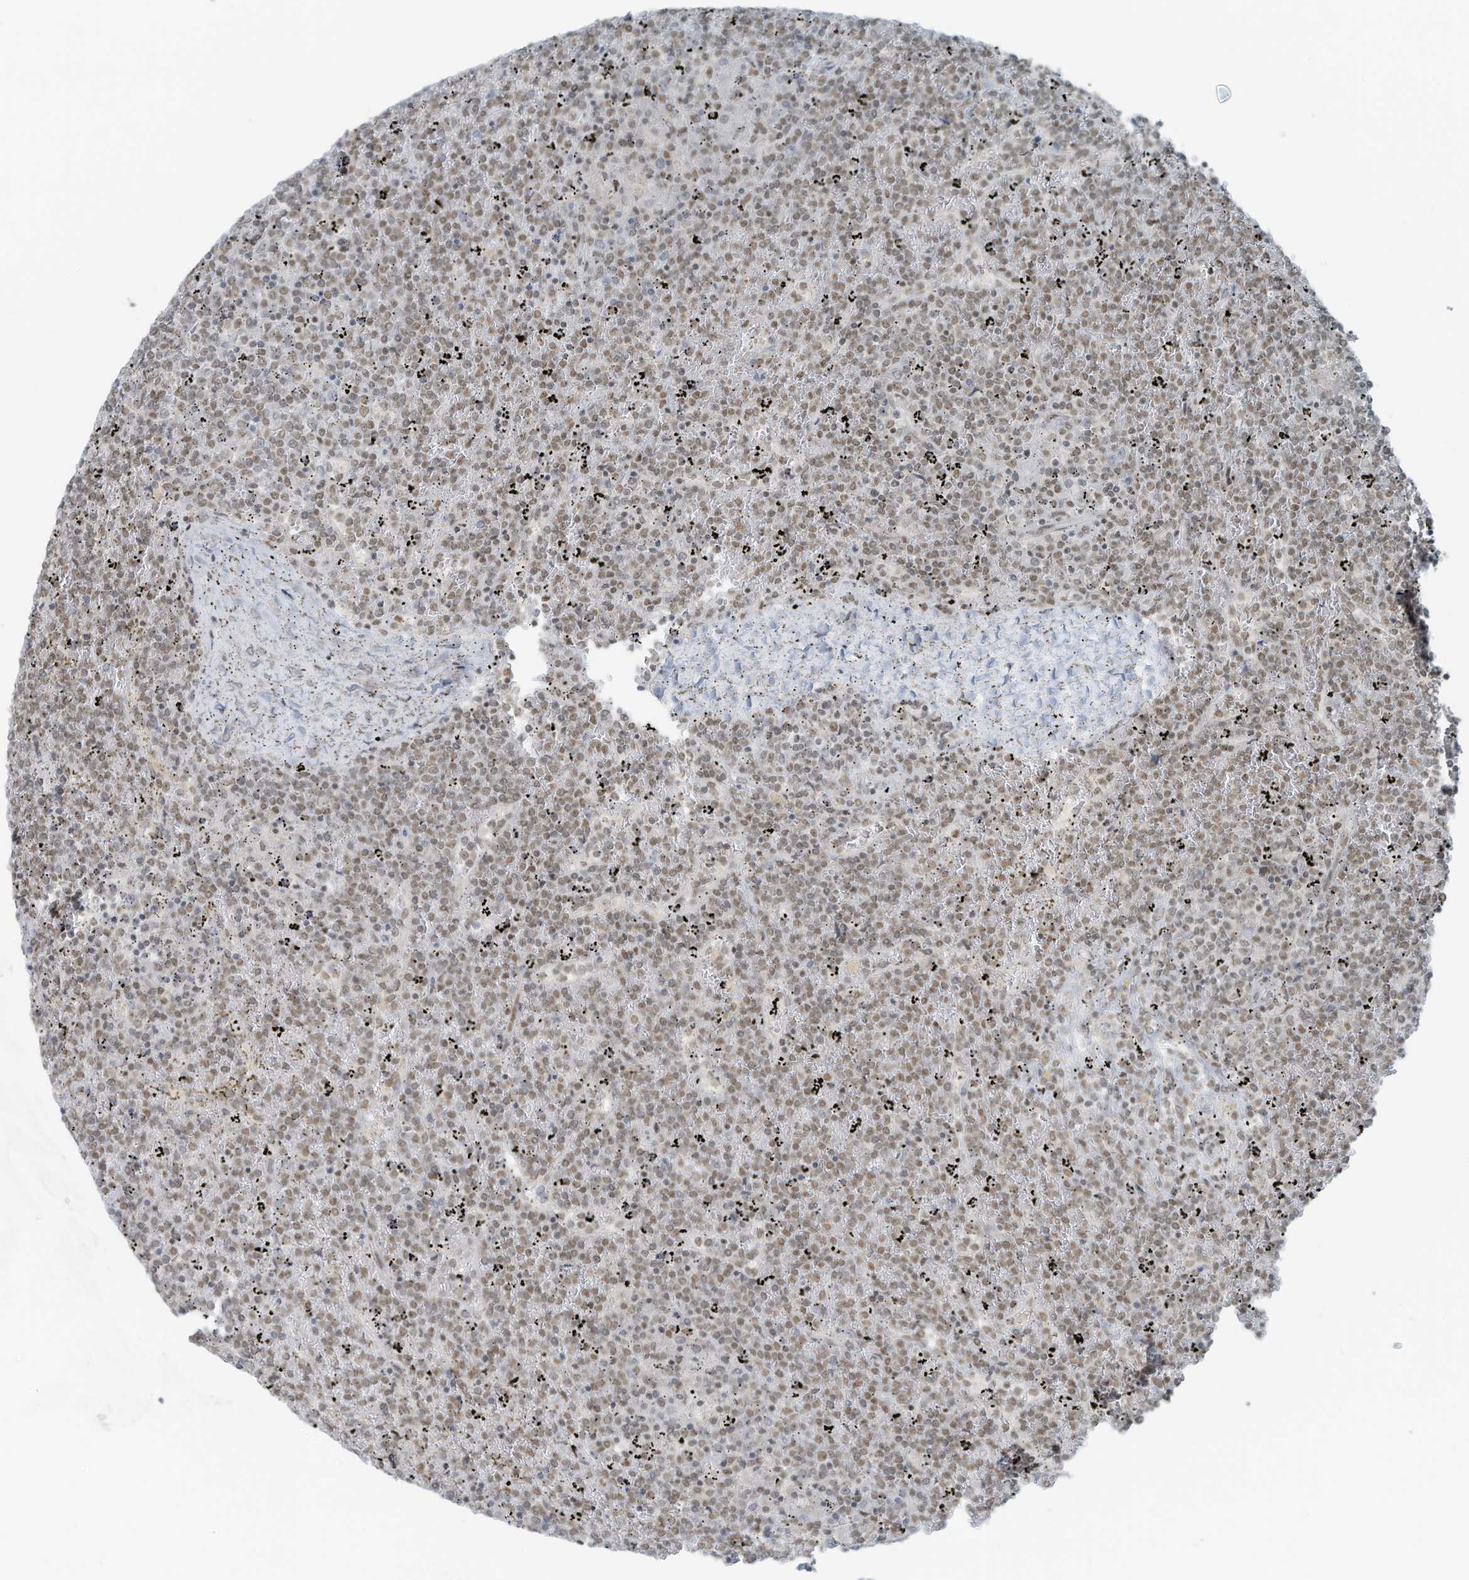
{"staining": {"intensity": "weak", "quantity": ">75%", "location": "nuclear"}, "tissue": "lymphoma", "cell_type": "Tumor cells", "image_type": "cancer", "snomed": [{"axis": "morphology", "description": "Malignant lymphoma, non-Hodgkin's type, Low grade"}, {"axis": "topography", "description": "Spleen"}], "caption": "Lymphoma stained with a brown dye shows weak nuclear positive staining in about >75% of tumor cells.", "gene": "WRNIP1", "patient": {"sex": "female", "age": 19}}